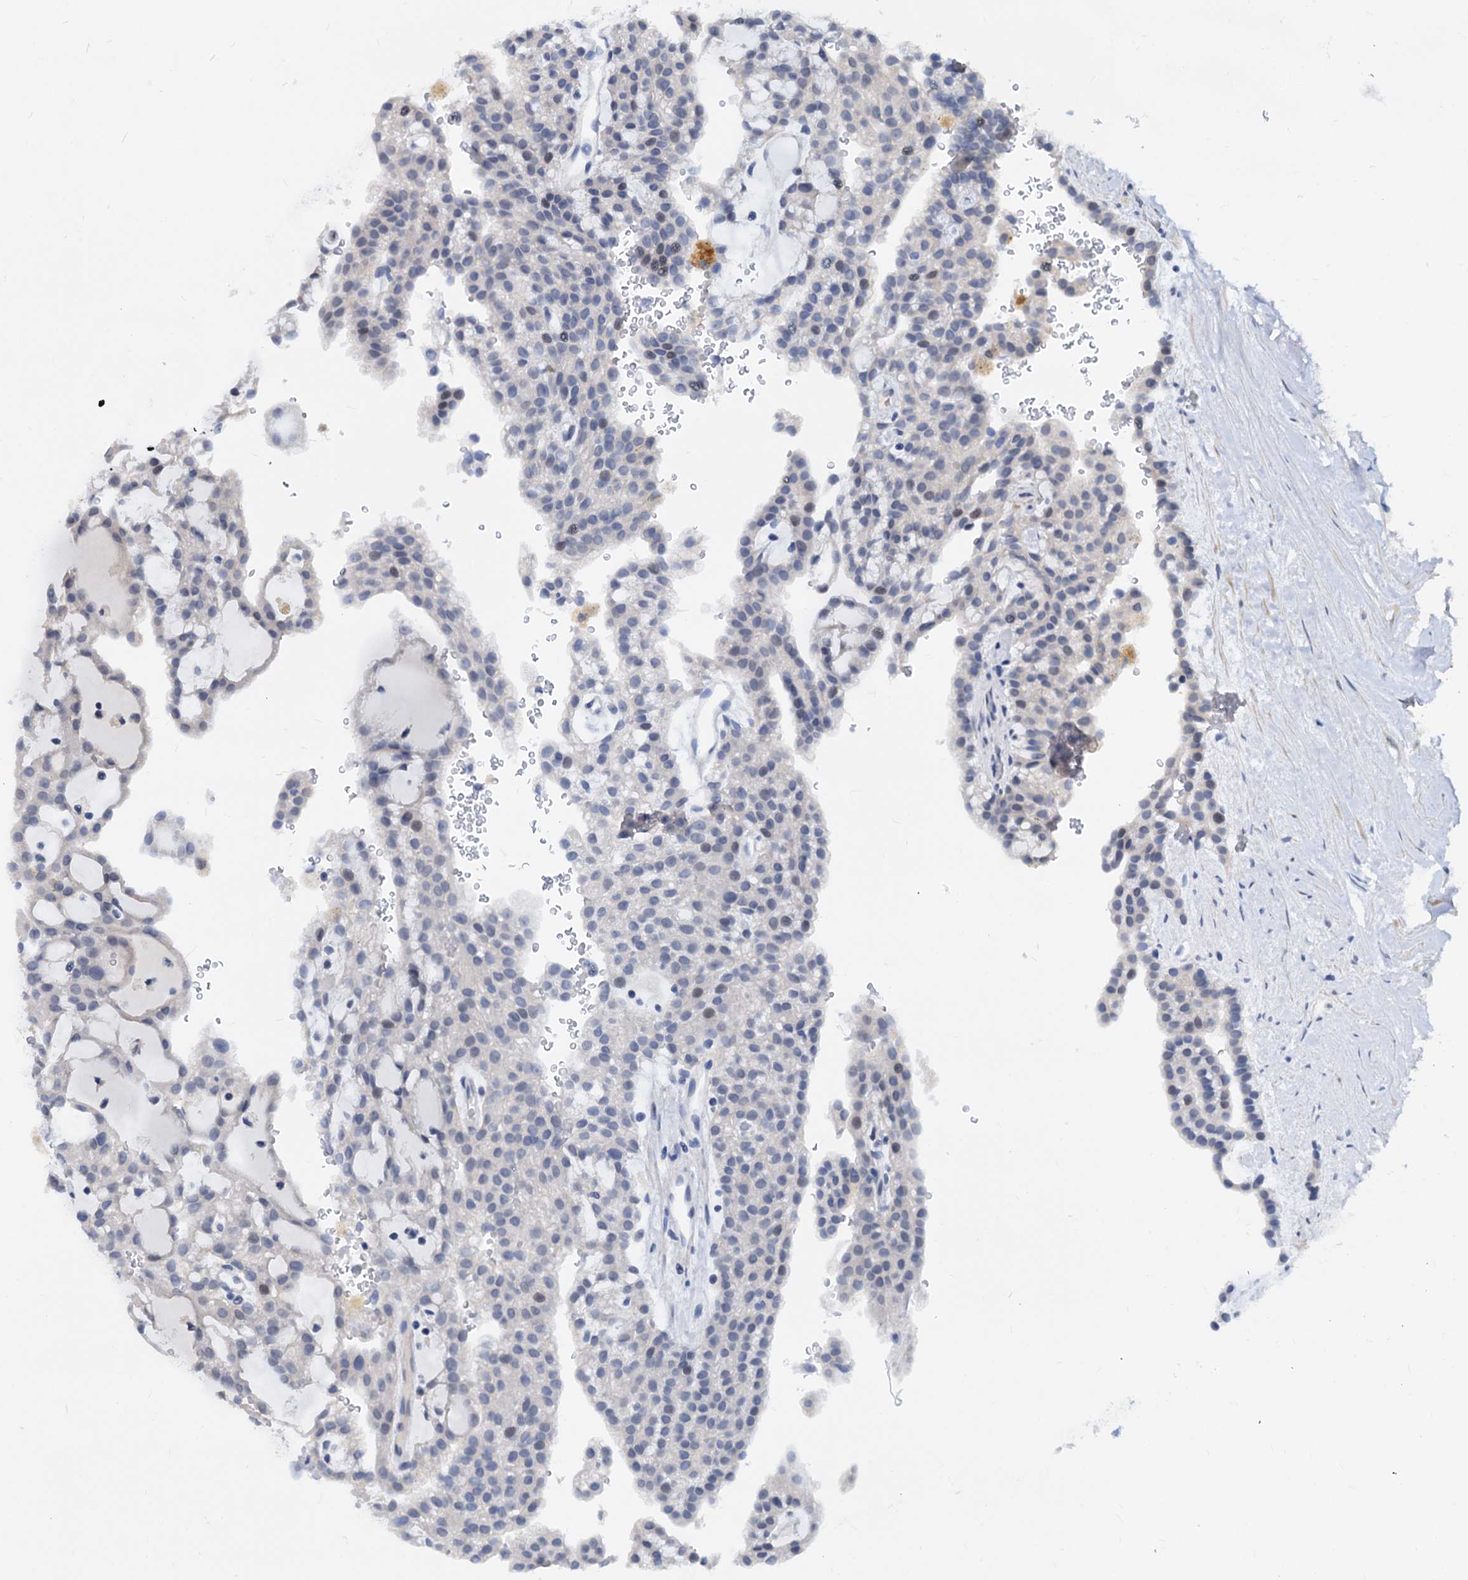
{"staining": {"intensity": "negative", "quantity": "none", "location": "none"}, "tissue": "renal cancer", "cell_type": "Tumor cells", "image_type": "cancer", "snomed": [{"axis": "morphology", "description": "Adenocarcinoma, NOS"}, {"axis": "topography", "description": "Kidney"}], "caption": "Immunohistochemistry micrograph of neoplastic tissue: renal cancer (adenocarcinoma) stained with DAB displays no significant protein staining in tumor cells.", "gene": "HSF2", "patient": {"sex": "male", "age": 63}}